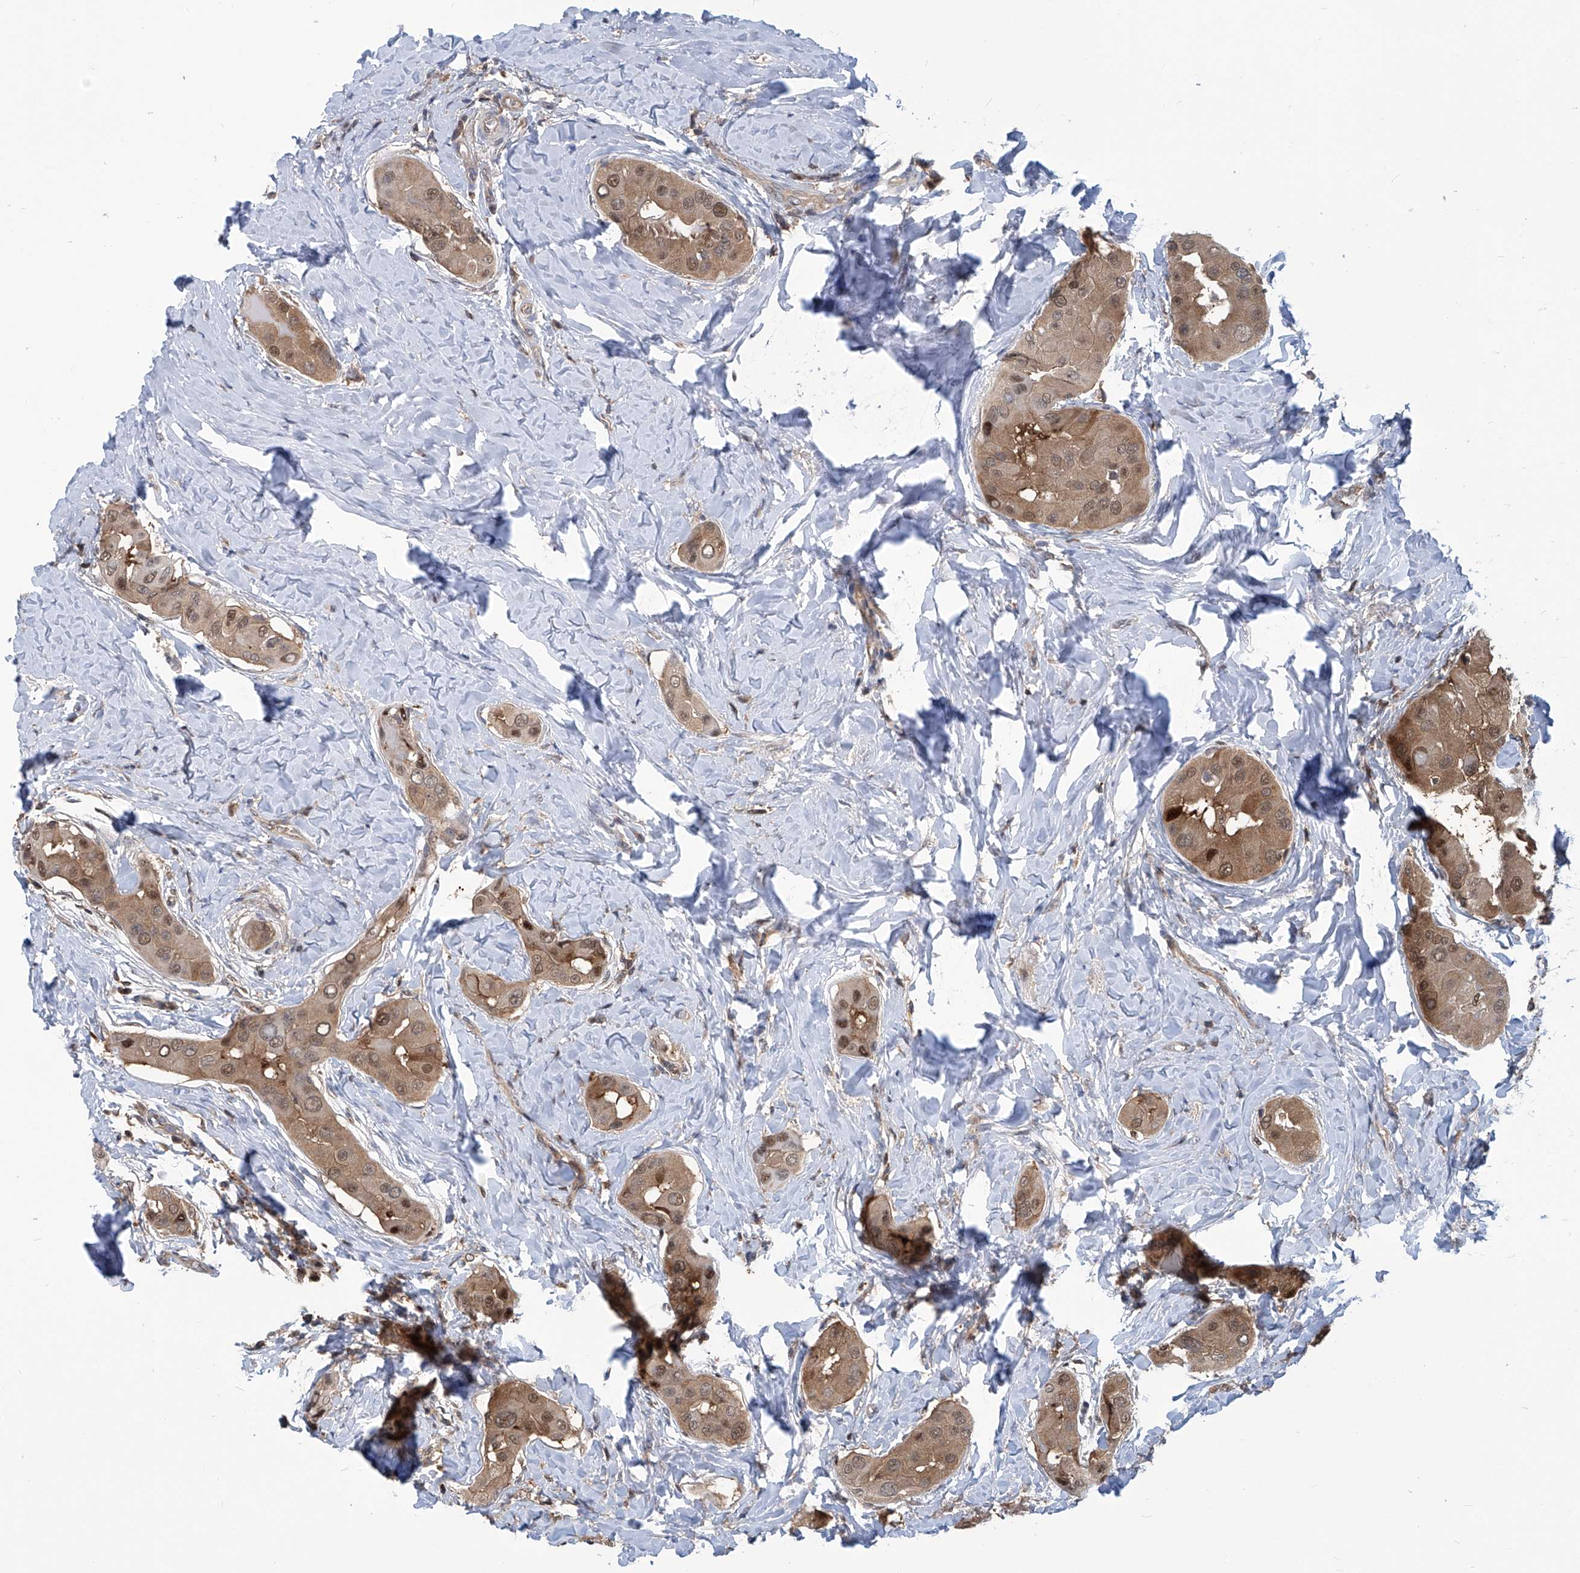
{"staining": {"intensity": "moderate", "quantity": "25%-75%", "location": "cytoplasmic/membranous,nuclear"}, "tissue": "thyroid cancer", "cell_type": "Tumor cells", "image_type": "cancer", "snomed": [{"axis": "morphology", "description": "Papillary adenocarcinoma, NOS"}, {"axis": "topography", "description": "Thyroid gland"}], "caption": "Brown immunohistochemical staining in human thyroid cancer (papillary adenocarcinoma) reveals moderate cytoplasmic/membranous and nuclear positivity in approximately 25%-75% of tumor cells. (DAB = brown stain, brightfield microscopy at high magnification).", "gene": "PSMB1", "patient": {"sex": "male", "age": 33}}